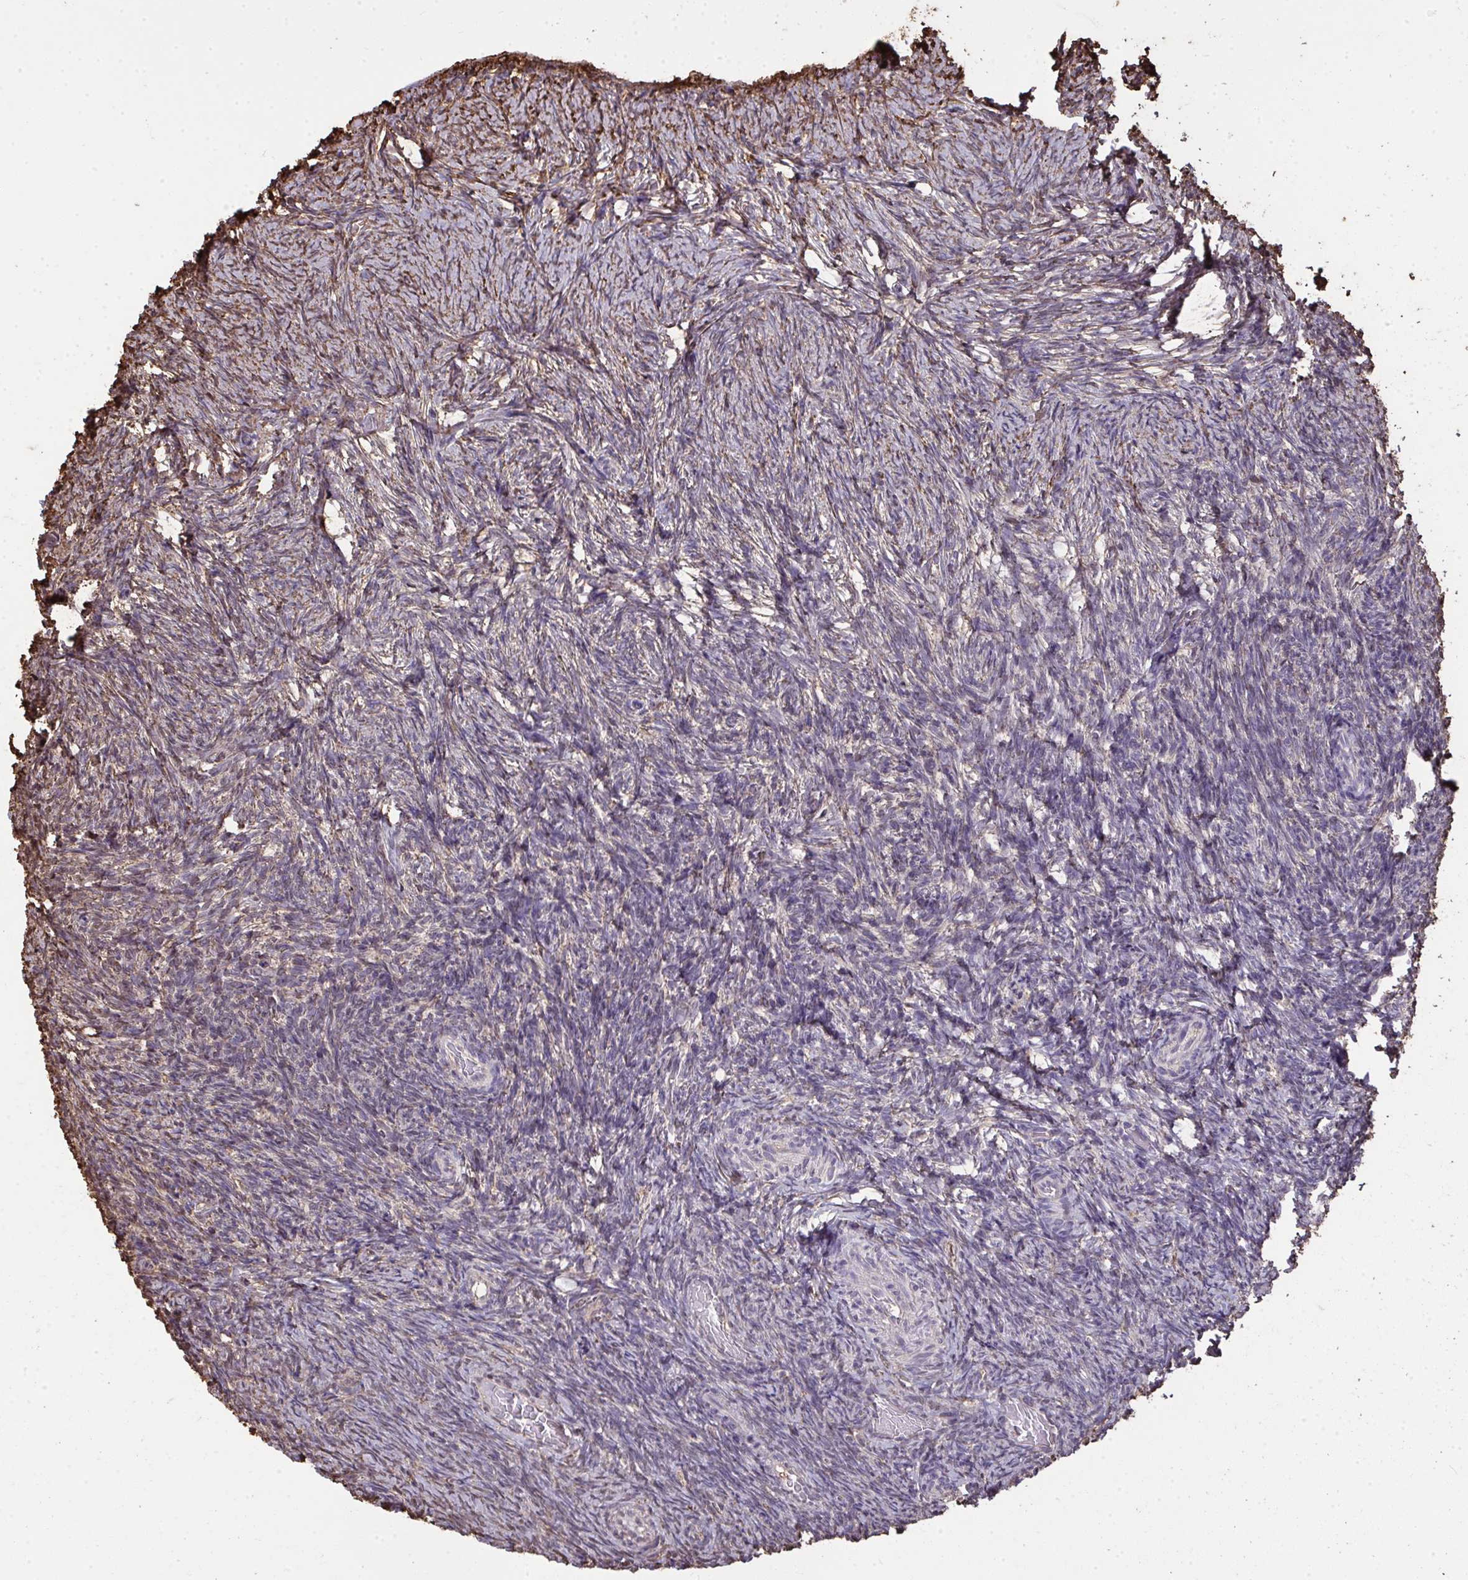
{"staining": {"intensity": "moderate", "quantity": "<25%", "location": "cytoplasmic/membranous"}, "tissue": "ovary", "cell_type": "Ovarian stroma cells", "image_type": "normal", "snomed": [{"axis": "morphology", "description": "Normal tissue, NOS"}, {"axis": "topography", "description": "Ovary"}], "caption": "Protein staining of benign ovary shows moderate cytoplasmic/membranous expression in about <25% of ovarian stroma cells.", "gene": "ANXA5", "patient": {"sex": "female", "age": 34}}